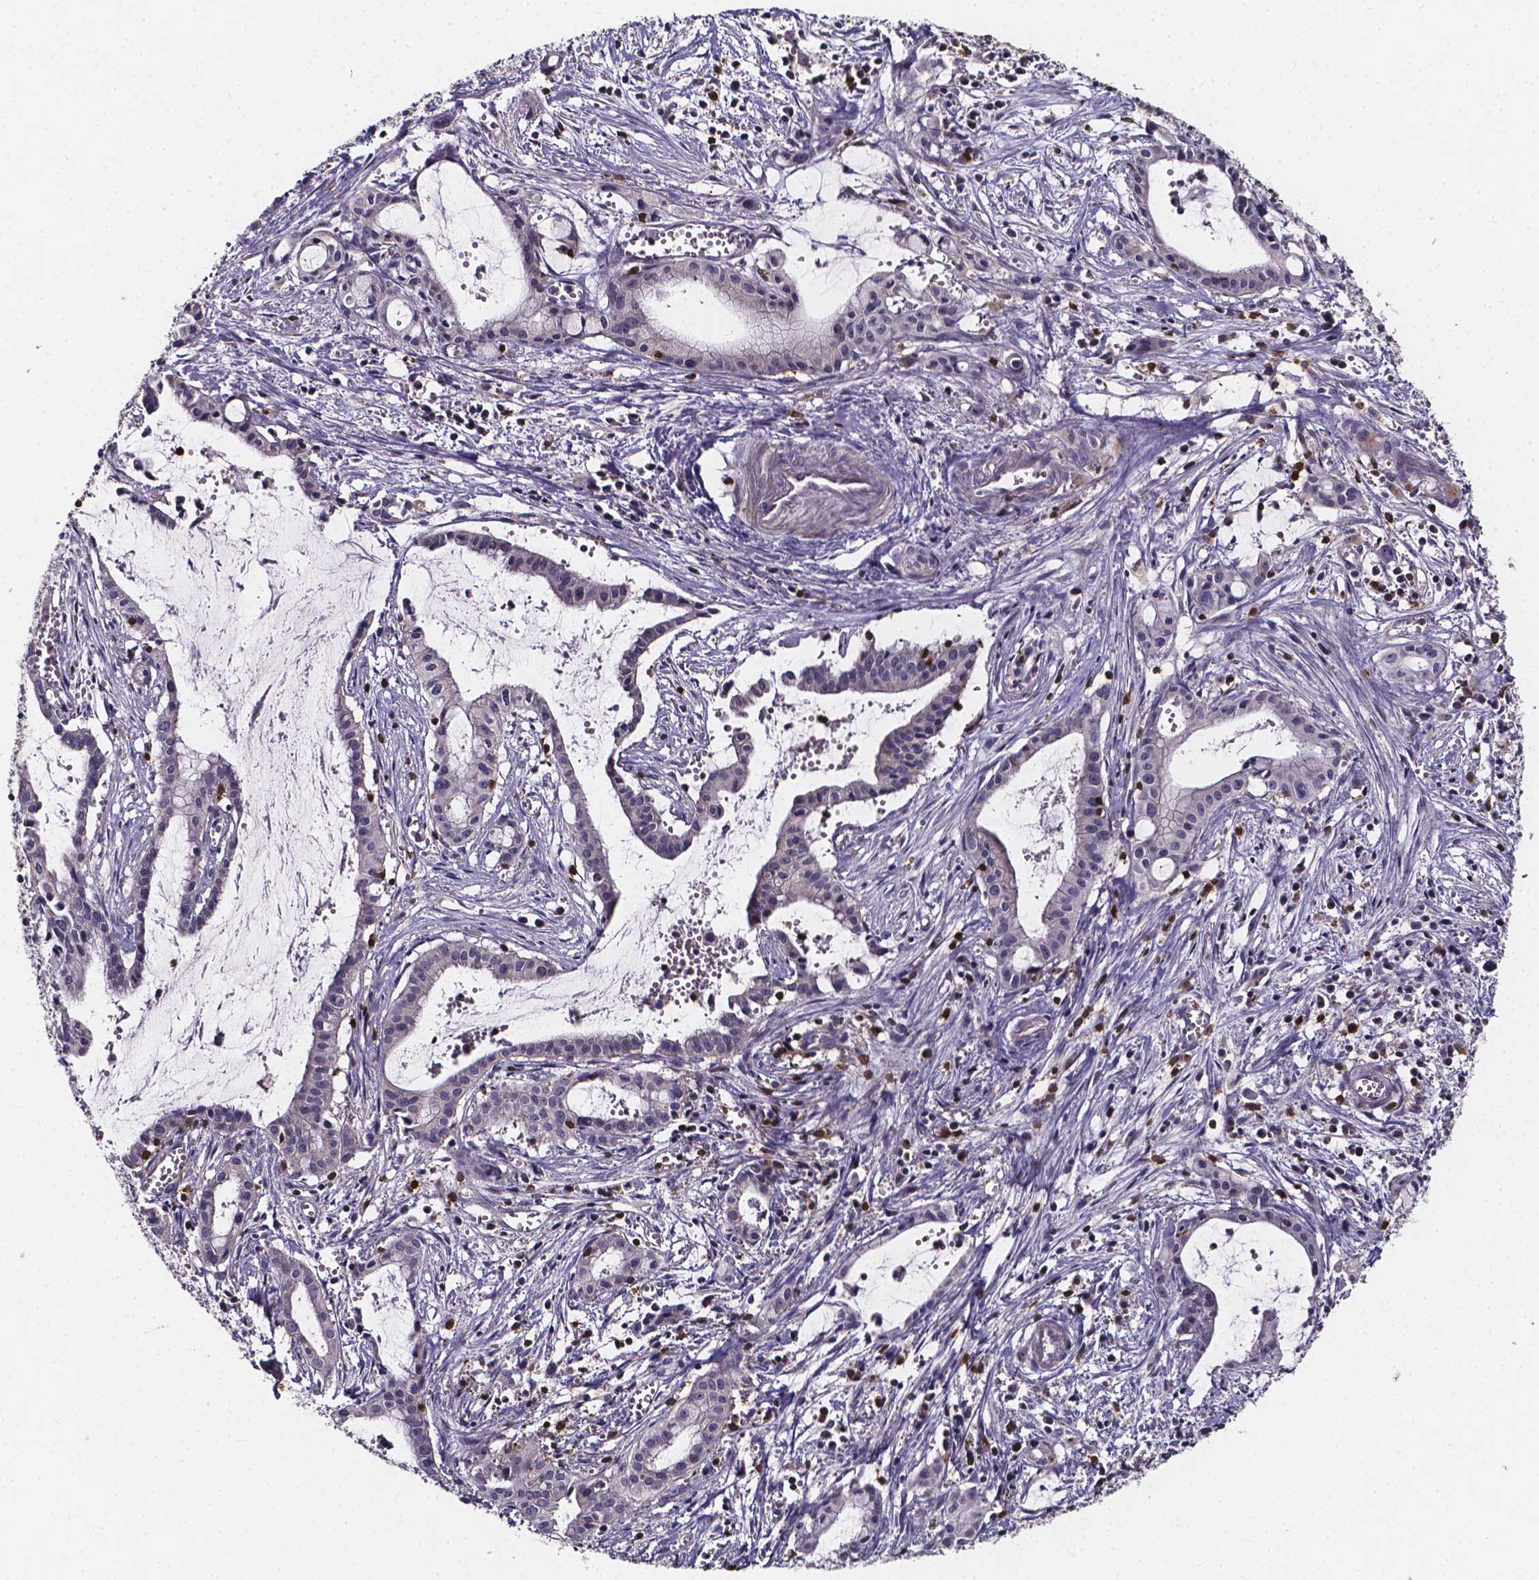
{"staining": {"intensity": "negative", "quantity": "none", "location": "none"}, "tissue": "pancreatic cancer", "cell_type": "Tumor cells", "image_type": "cancer", "snomed": [{"axis": "morphology", "description": "Adenocarcinoma, NOS"}, {"axis": "topography", "description": "Pancreas"}], "caption": "Immunohistochemistry (IHC) of pancreatic cancer (adenocarcinoma) demonstrates no positivity in tumor cells.", "gene": "THEMIS", "patient": {"sex": "male", "age": 48}}